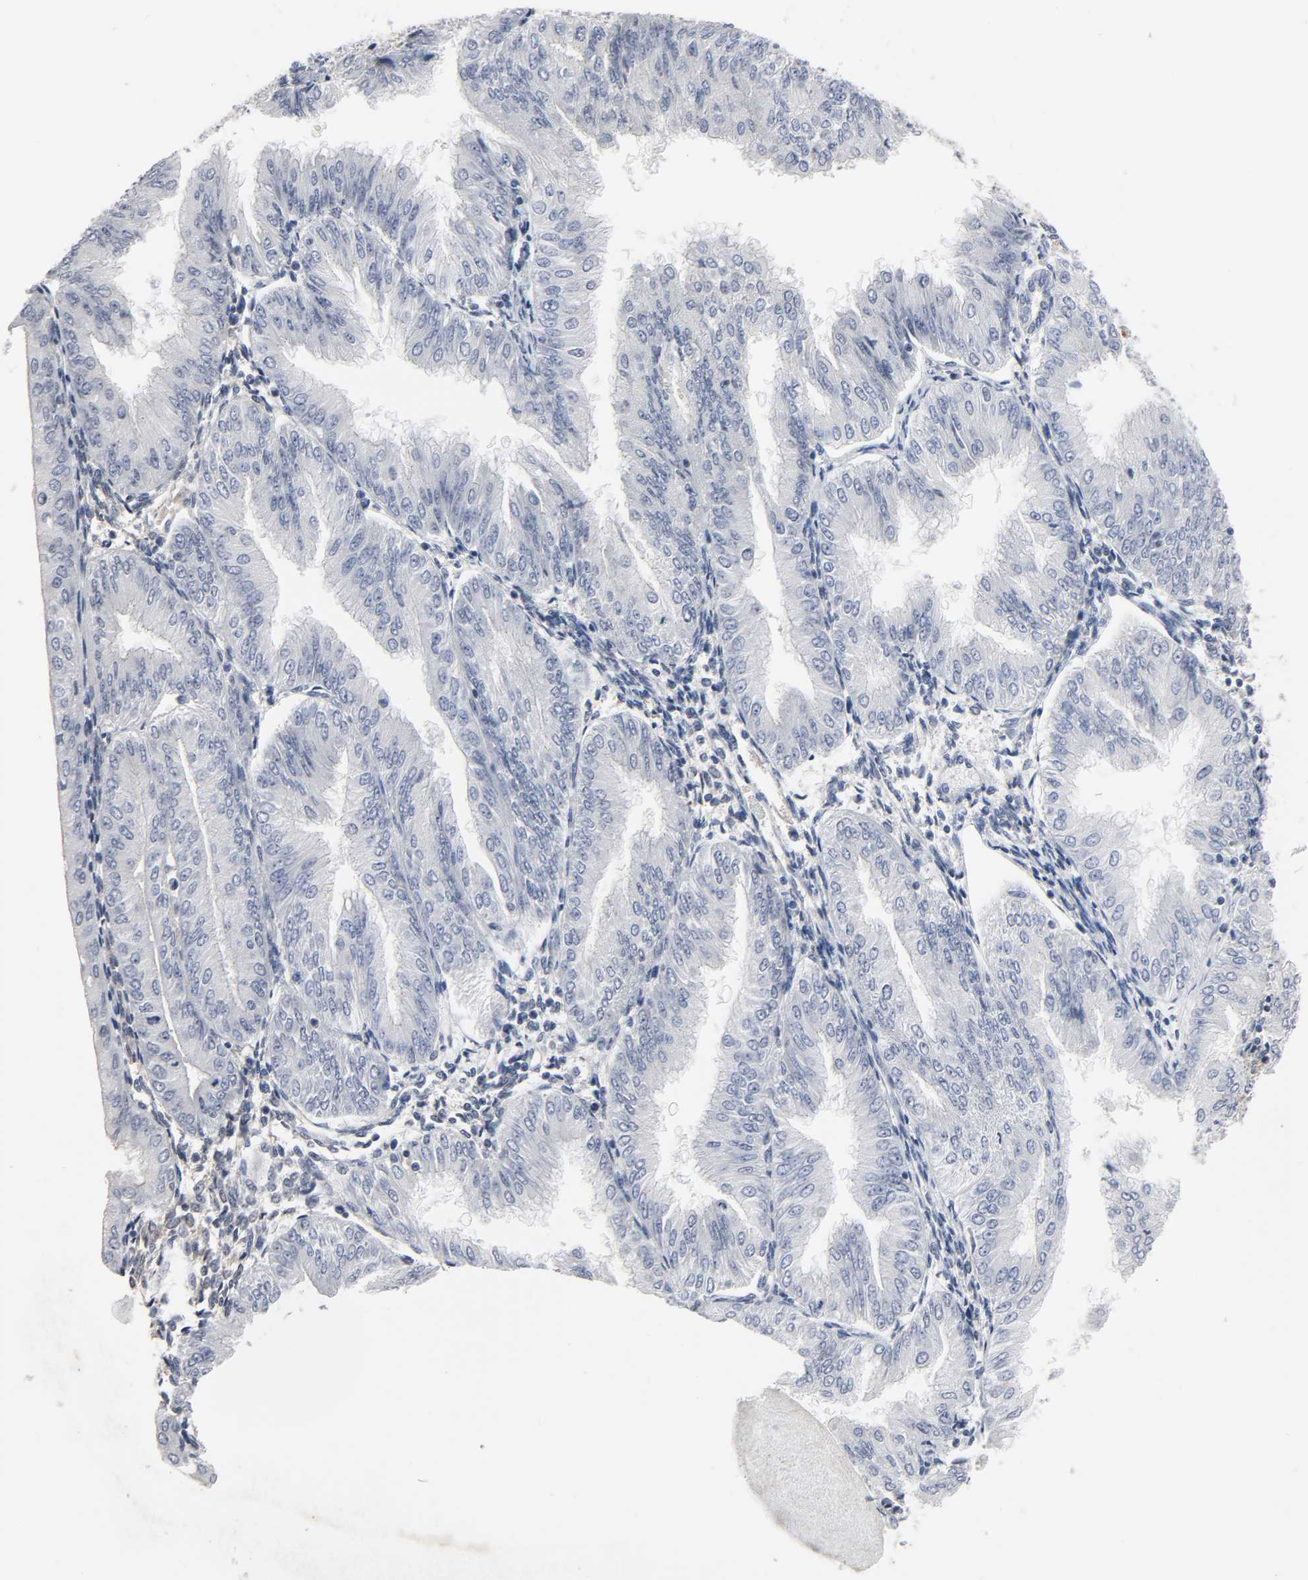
{"staining": {"intensity": "negative", "quantity": "none", "location": "none"}, "tissue": "endometrial cancer", "cell_type": "Tumor cells", "image_type": "cancer", "snomed": [{"axis": "morphology", "description": "Adenocarcinoma, NOS"}, {"axis": "topography", "description": "Endometrium"}], "caption": "Tumor cells show no significant protein staining in endometrial adenocarcinoma.", "gene": "DDX10", "patient": {"sex": "female", "age": 53}}